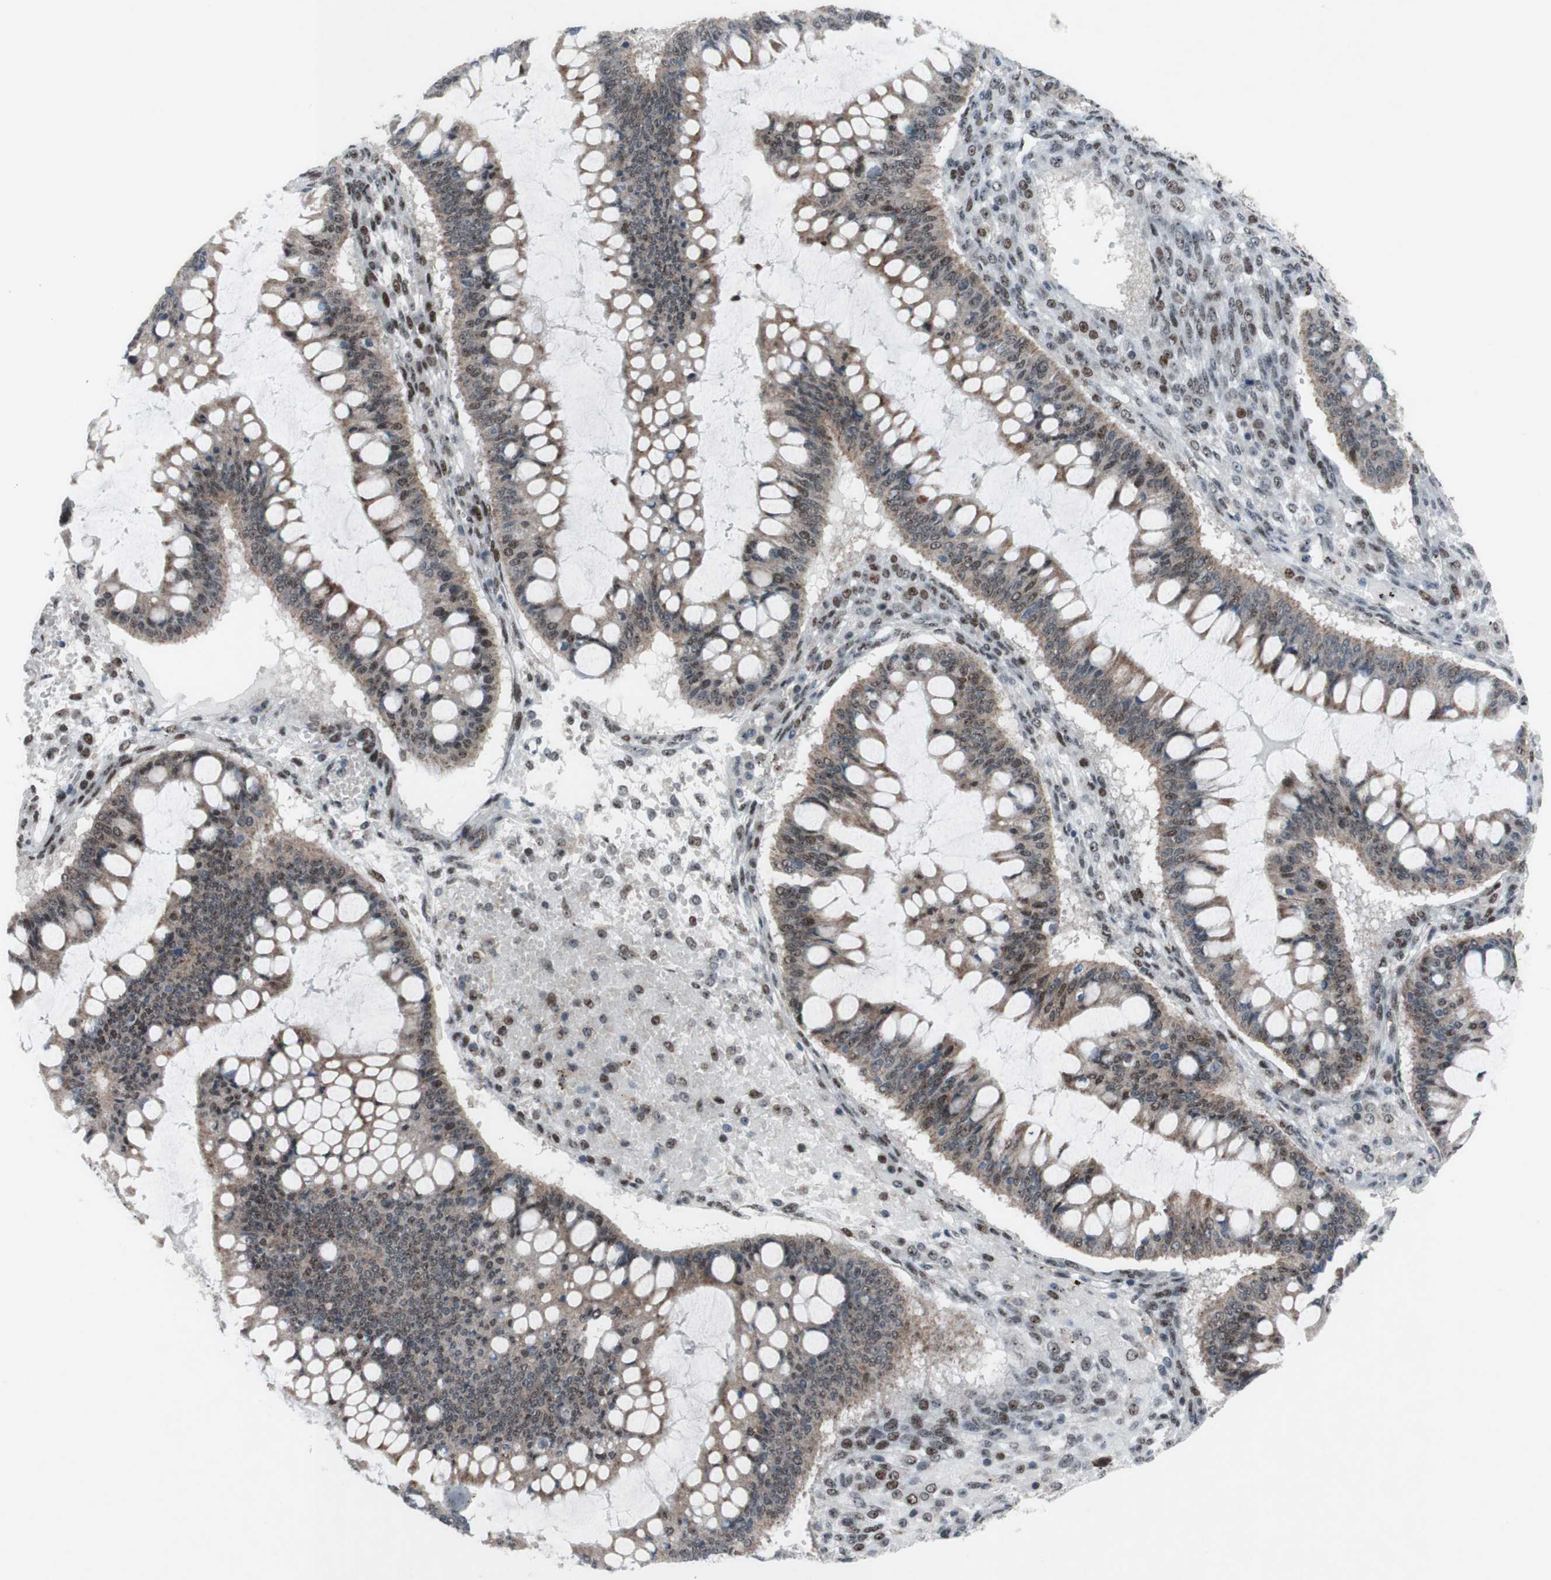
{"staining": {"intensity": "moderate", "quantity": "25%-75%", "location": "cytoplasmic/membranous,nuclear"}, "tissue": "ovarian cancer", "cell_type": "Tumor cells", "image_type": "cancer", "snomed": [{"axis": "morphology", "description": "Cystadenocarcinoma, mucinous, NOS"}, {"axis": "topography", "description": "Ovary"}], "caption": "Human ovarian cancer stained with a protein marker reveals moderate staining in tumor cells.", "gene": "POLR1A", "patient": {"sex": "female", "age": 73}}